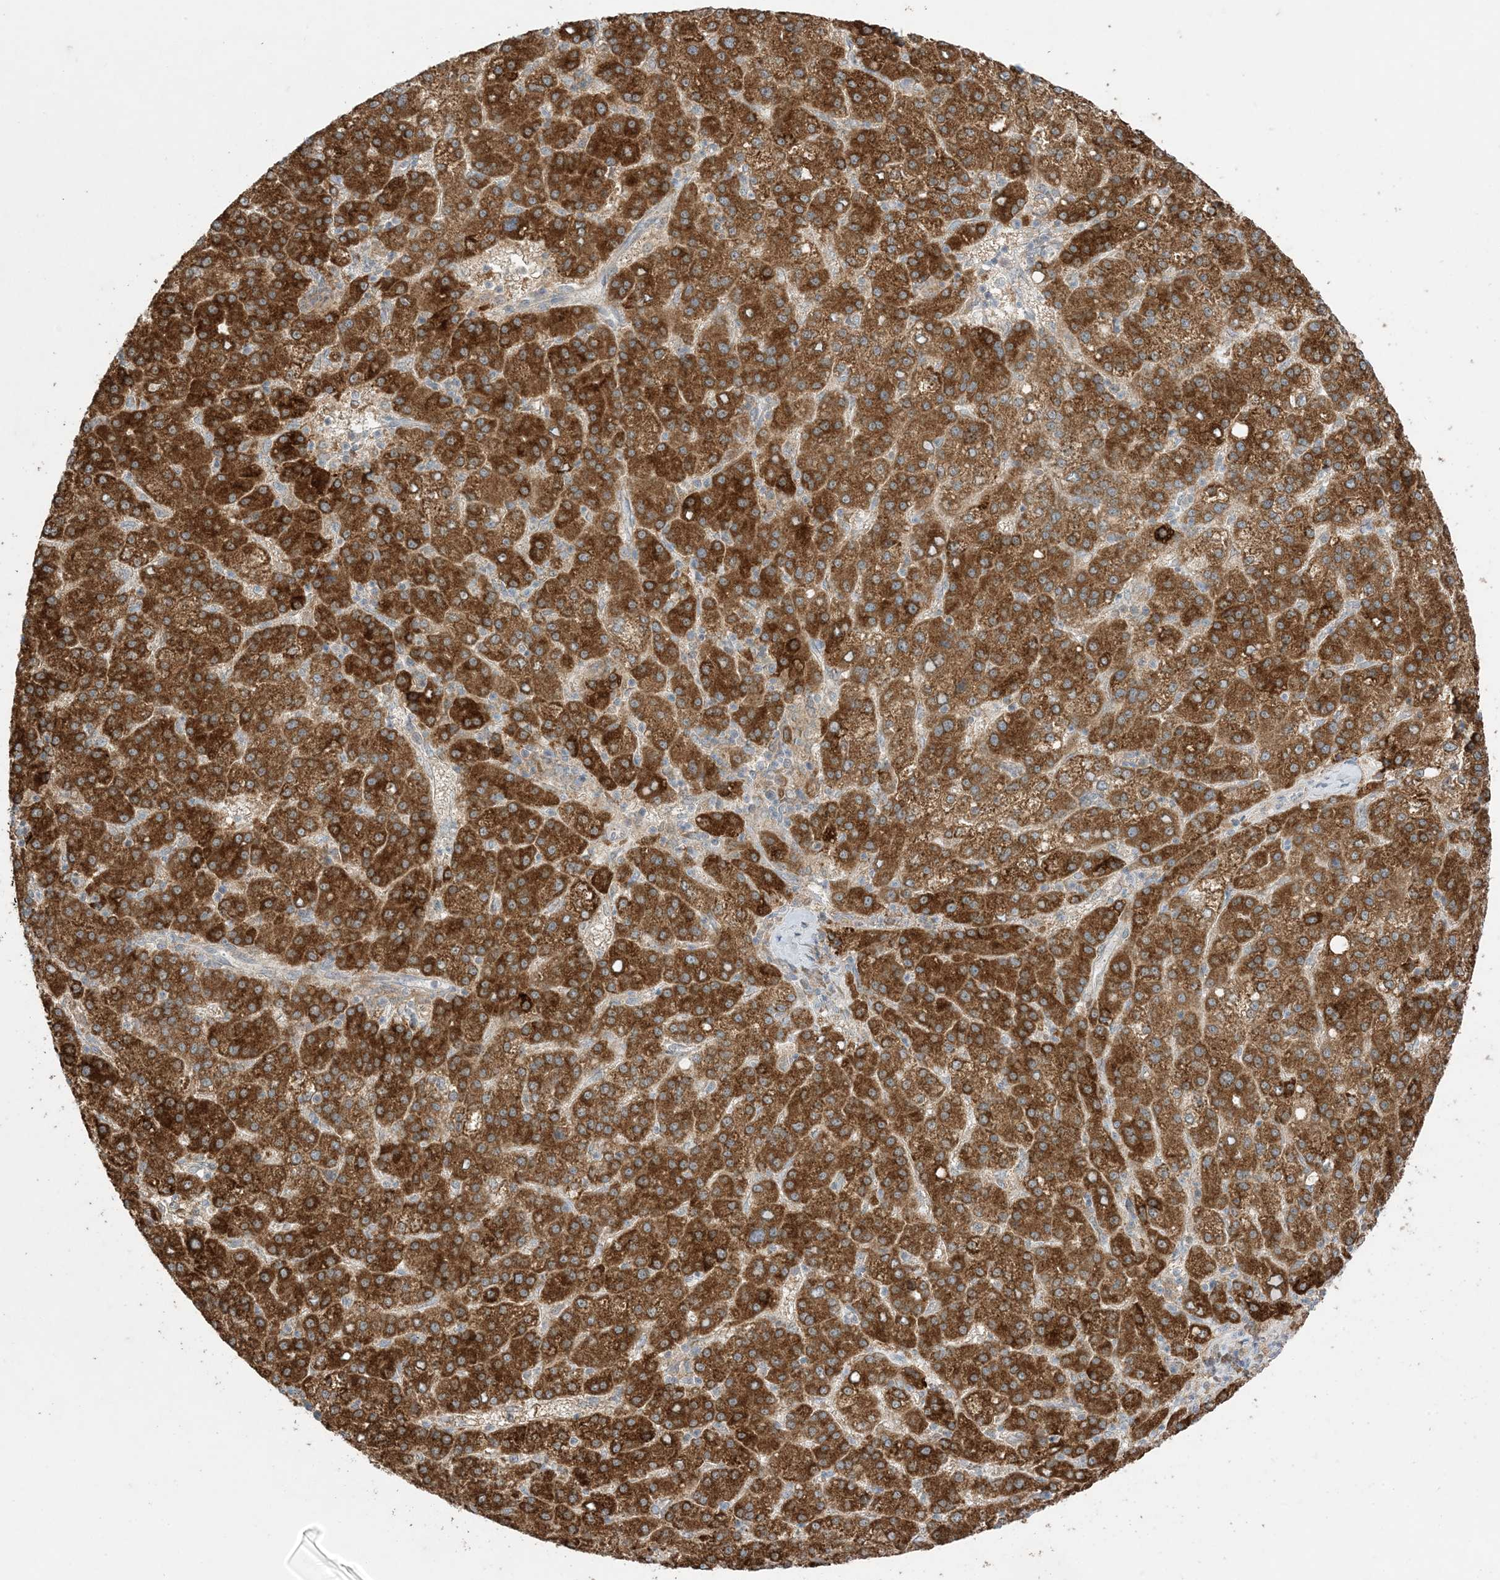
{"staining": {"intensity": "strong", "quantity": ">75%", "location": "cytoplasmic/membranous"}, "tissue": "liver cancer", "cell_type": "Tumor cells", "image_type": "cancer", "snomed": [{"axis": "morphology", "description": "Carcinoma, Hepatocellular, NOS"}, {"axis": "topography", "description": "Liver"}], "caption": "High-power microscopy captured an immunohistochemistry photomicrograph of liver cancer (hepatocellular carcinoma), revealing strong cytoplasmic/membranous expression in about >75% of tumor cells.", "gene": "ODC1", "patient": {"sex": "female", "age": 58}}